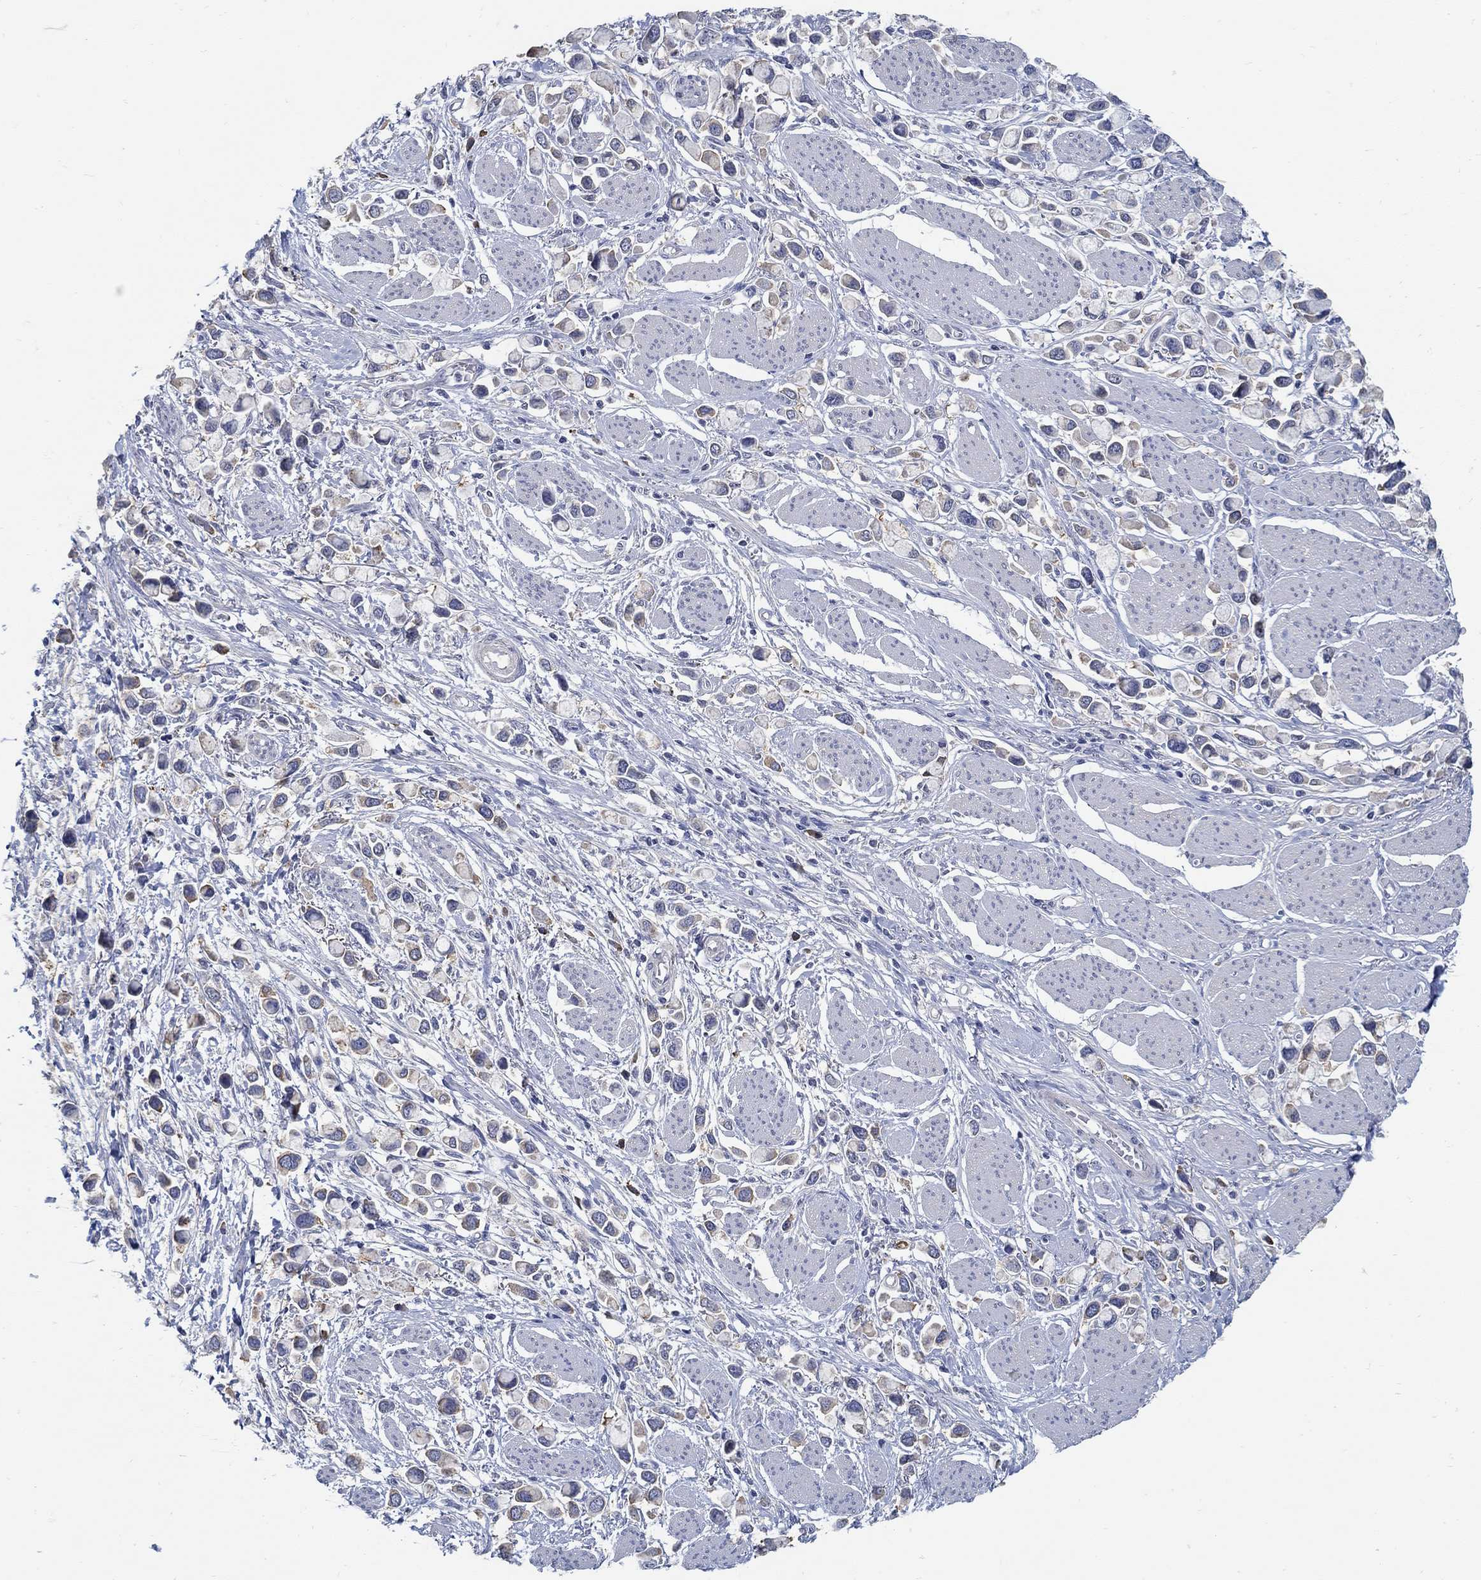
{"staining": {"intensity": "moderate", "quantity": "<25%", "location": "cytoplasmic/membranous"}, "tissue": "stomach cancer", "cell_type": "Tumor cells", "image_type": "cancer", "snomed": [{"axis": "morphology", "description": "Adenocarcinoma, NOS"}, {"axis": "topography", "description": "Stomach"}], "caption": "The histopathology image exhibits a brown stain indicating the presence of a protein in the cytoplasmic/membranous of tumor cells in stomach adenocarcinoma.", "gene": "PCDH11X", "patient": {"sex": "female", "age": 81}}